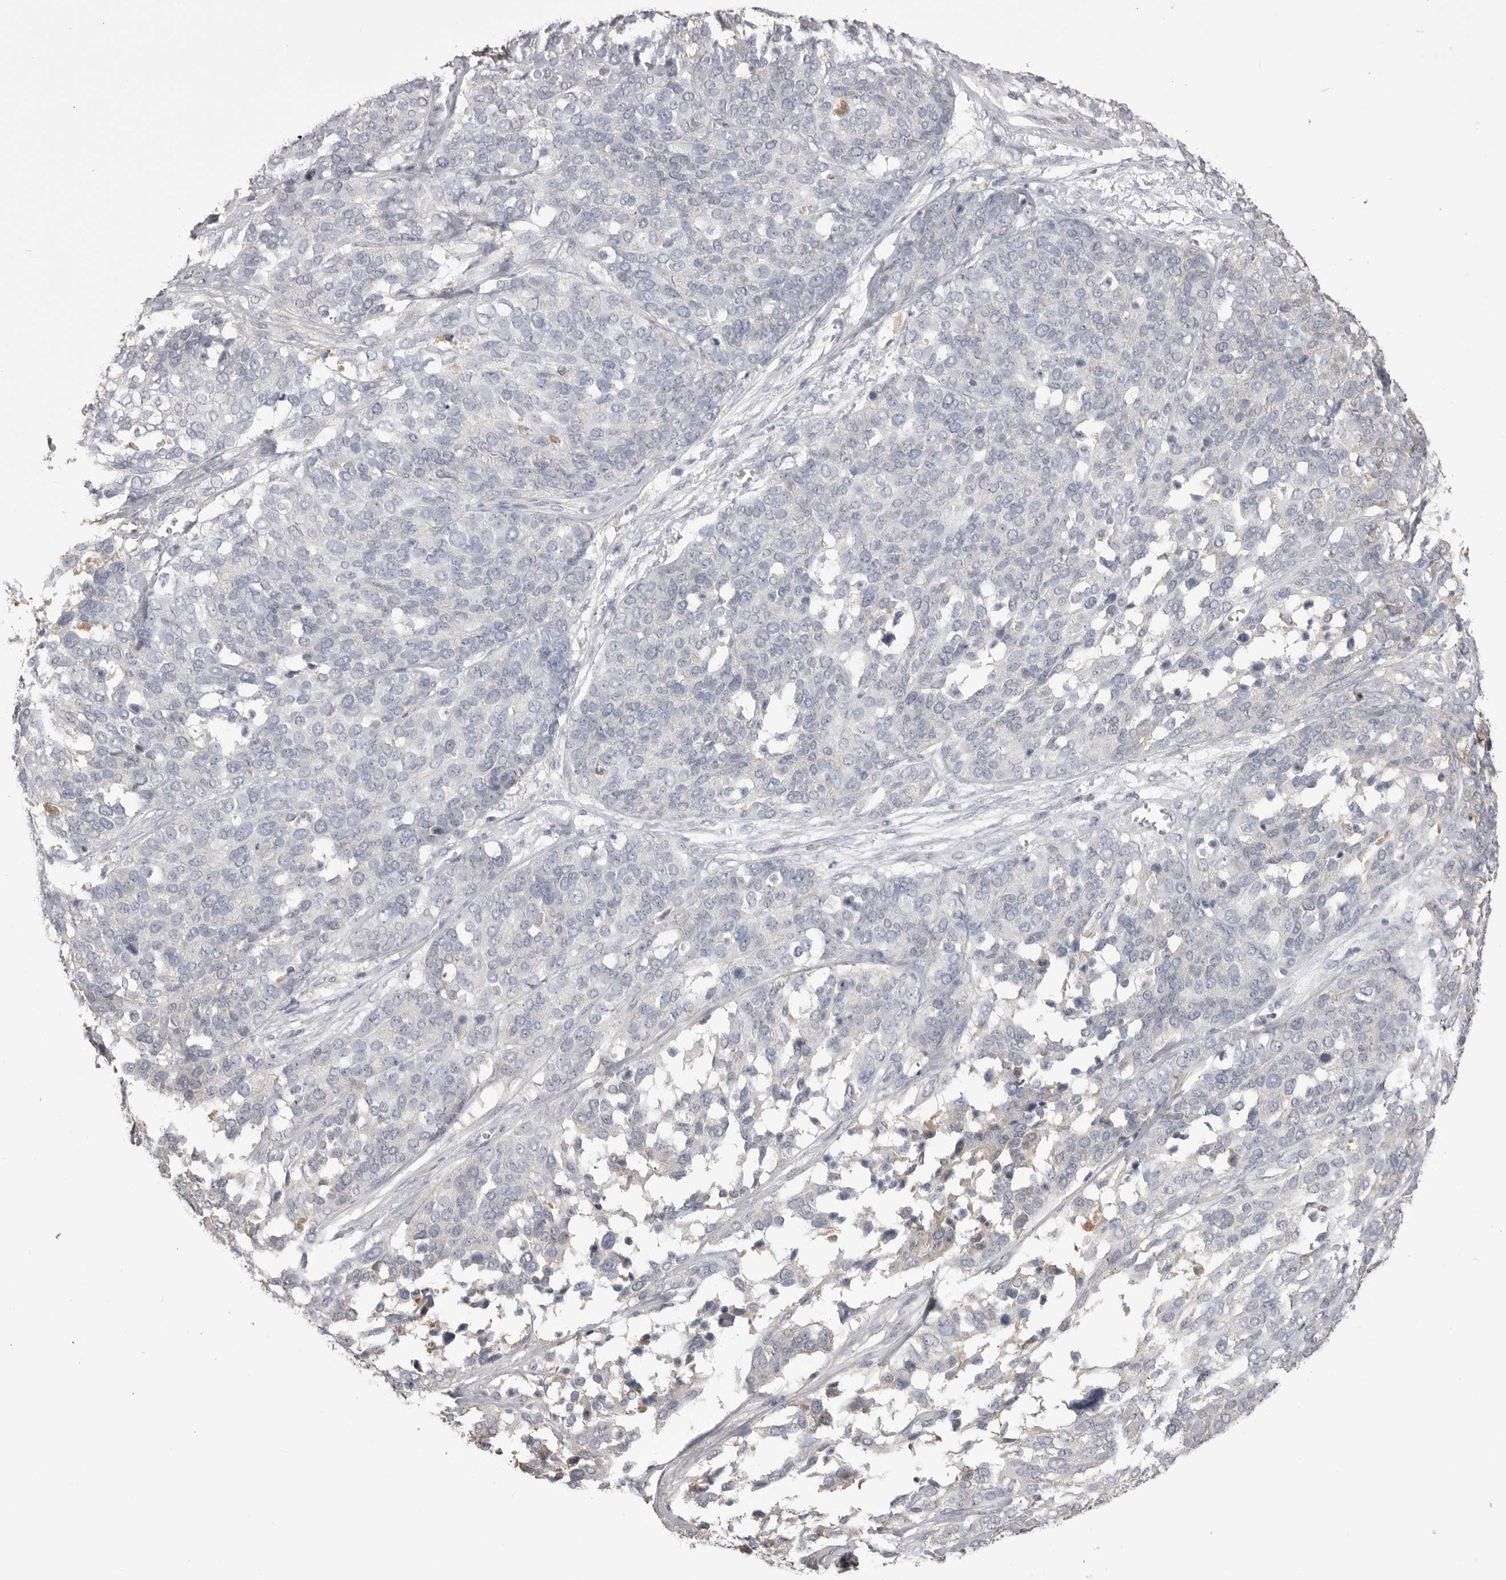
{"staining": {"intensity": "negative", "quantity": "none", "location": "none"}, "tissue": "ovarian cancer", "cell_type": "Tumor cells", "image_type": "cancer", "snomed": [{"axis": "morphology", "description": "Cystadenocarcinoma, serous, NOS"}, {"axis": "topography", "description": "Ovary"}], "caption": "Ovarian cancer (serous cystadenocarcinoma) was stained to show a protein in brown. There is no significant expression in tumor cells. (DAB IHC visualized using brightfield microscopy, high magnification).", "gene": "AHSG", "patient": {"sex": "female", "age": 44}}